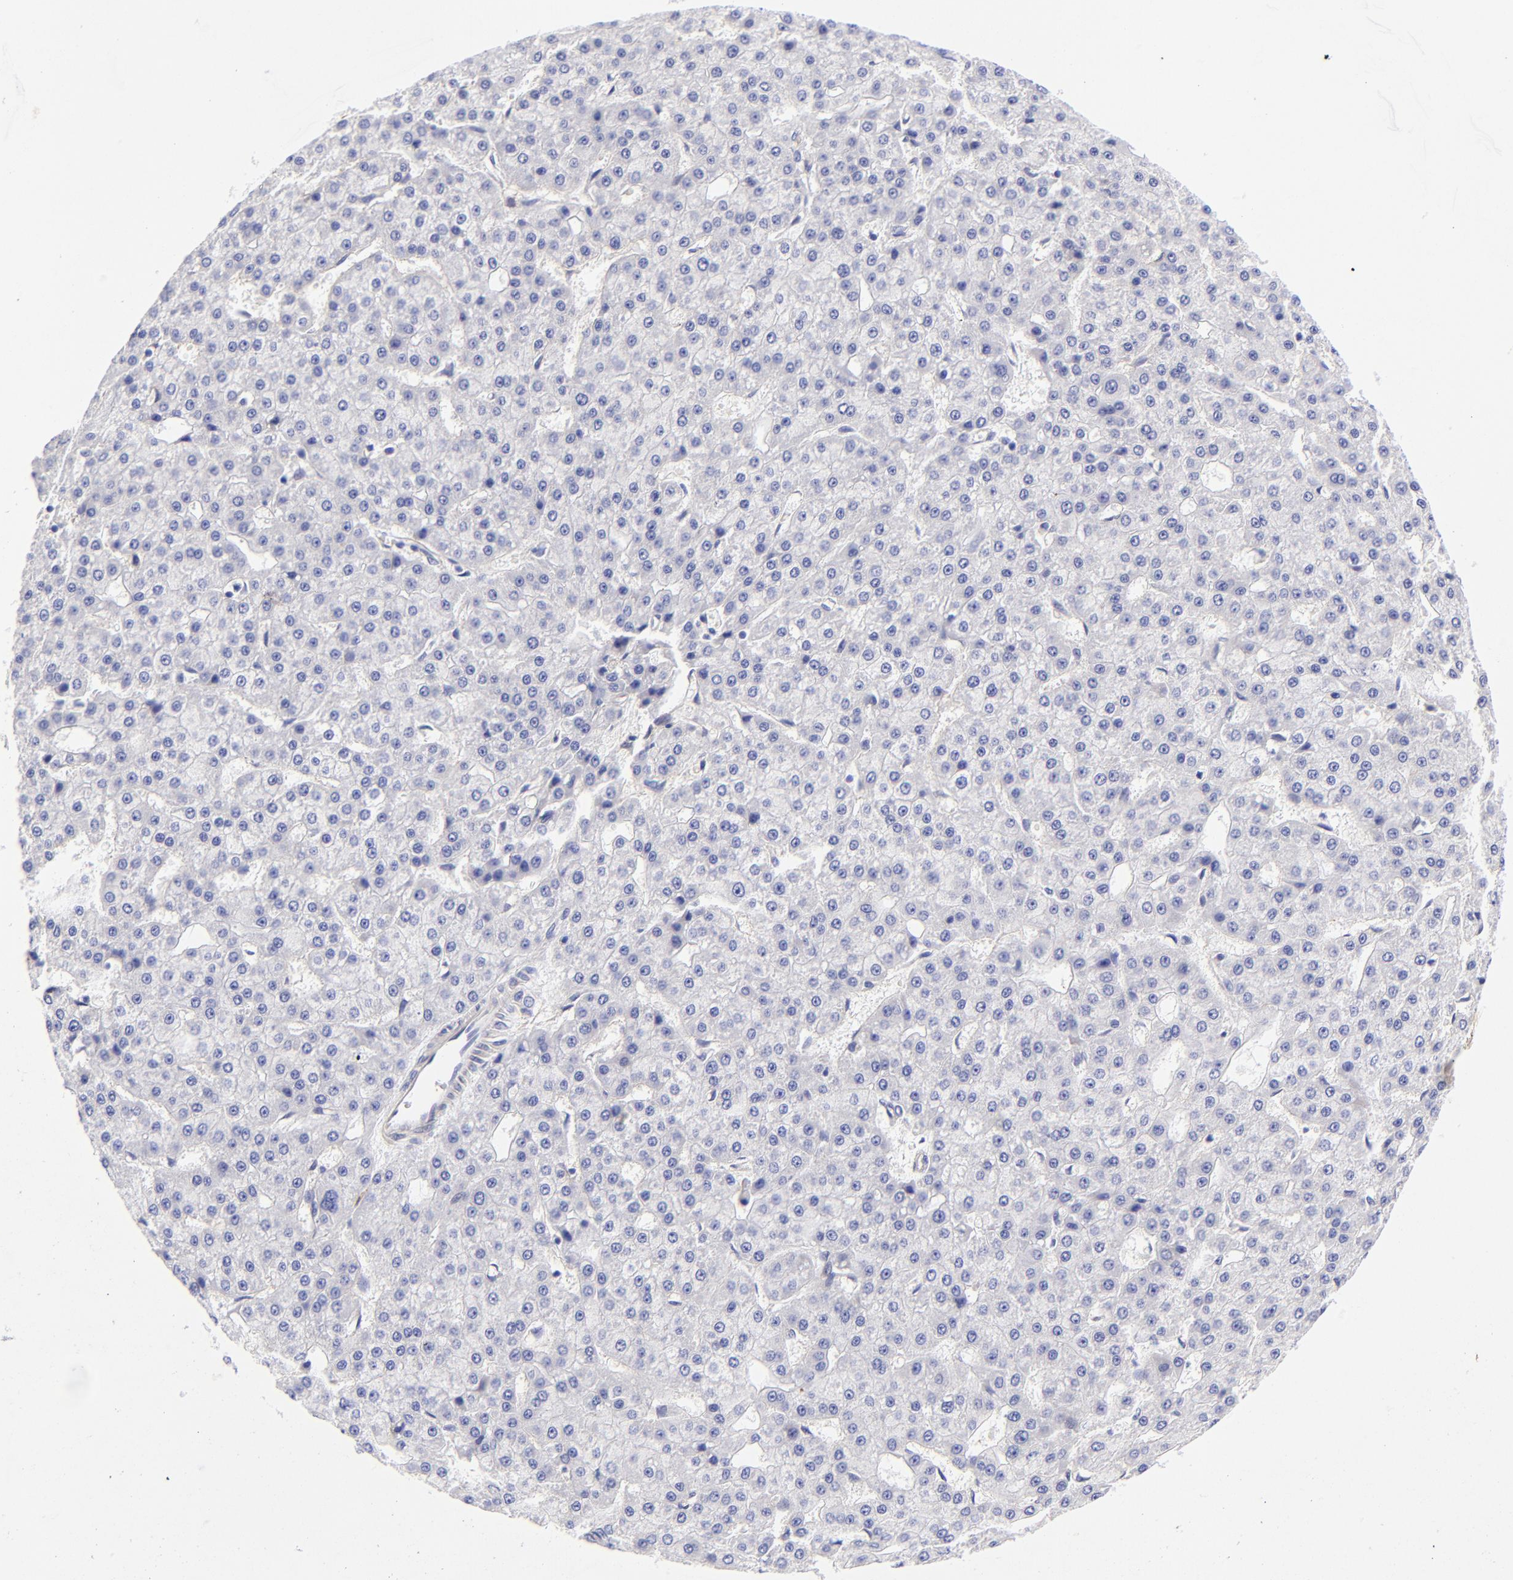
{"staining": {"intensity": "negative", "quantity": "none", "location": "none"}, "tissue": "liver cancer", "cell_type": "Tumor cells", "image_type": "cancer", "snomed": [{"axis": "morphology", "description": "Carcinoma, Hepatocellular, NOS"}, {"axis": "topography", "description": "Liver"}], "caption": "Immunohistochemical staining of human liver cancer displays no significant positivity in tumor cells.", "gene": "PPFIBP1", "patient": {"sex": "male", "age": 47}}